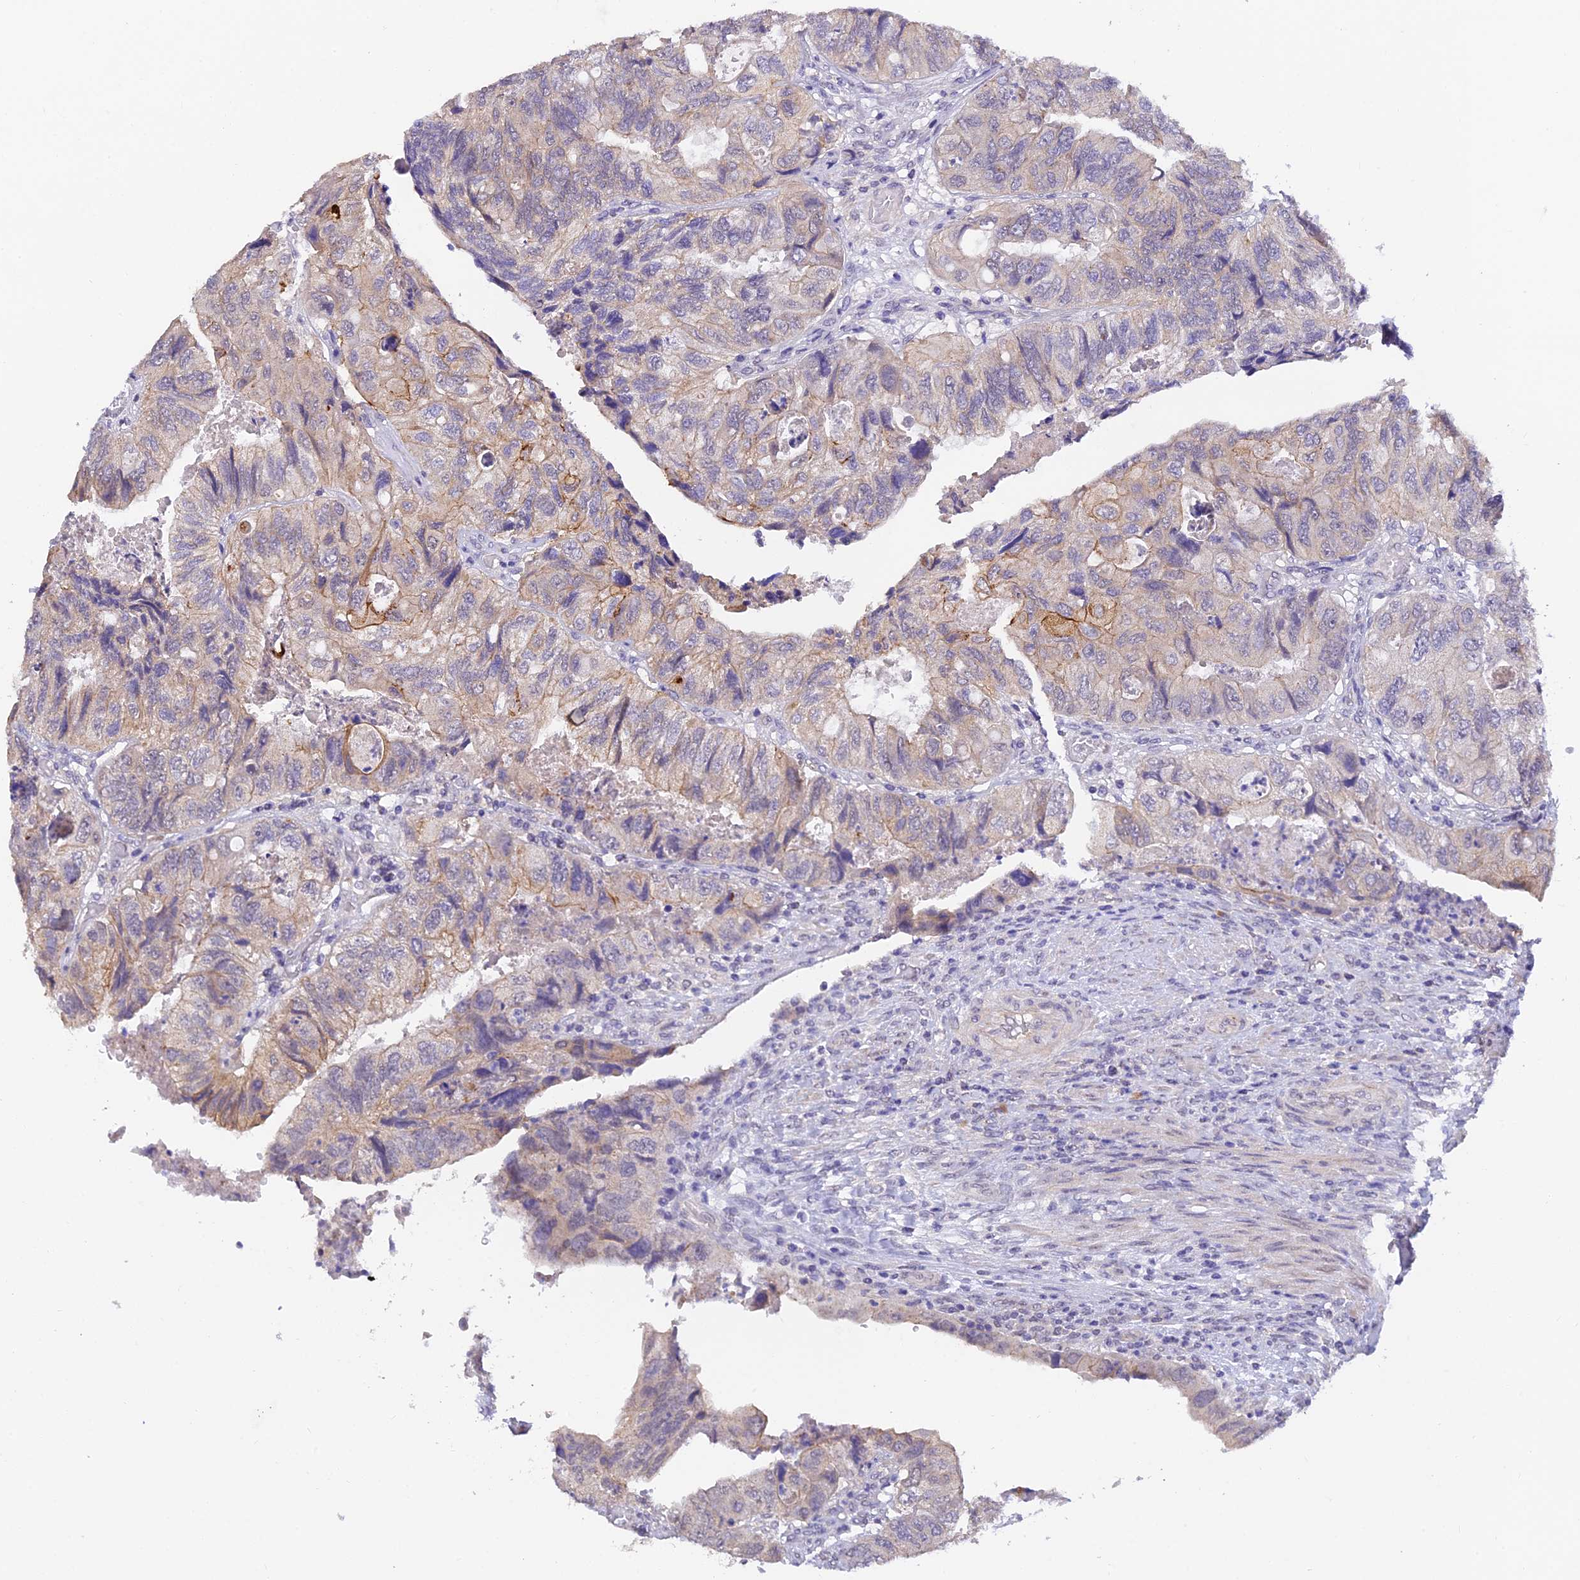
{"staining": {"intensity": "moderate", "quantity": "<25%", "location": "cytoplasmic/membranous"}, "tissue": "colorectal cancer", "cell_type": "Tumor cells", "image_type": "cancer", "snomed": [{"axis": "morphology", "description": "Adenocarcinoma, NOS"}, {"axis": "topography", "description": "Rectum"}], "caption": "Protein staining of adenocarcinoma (colorectal) tissue displays moderate cytoplasmic/membranous staining in about <25% of tumor cells.", "gene": "HOXB1", "patient": {"sex": "male", "age": 63}}